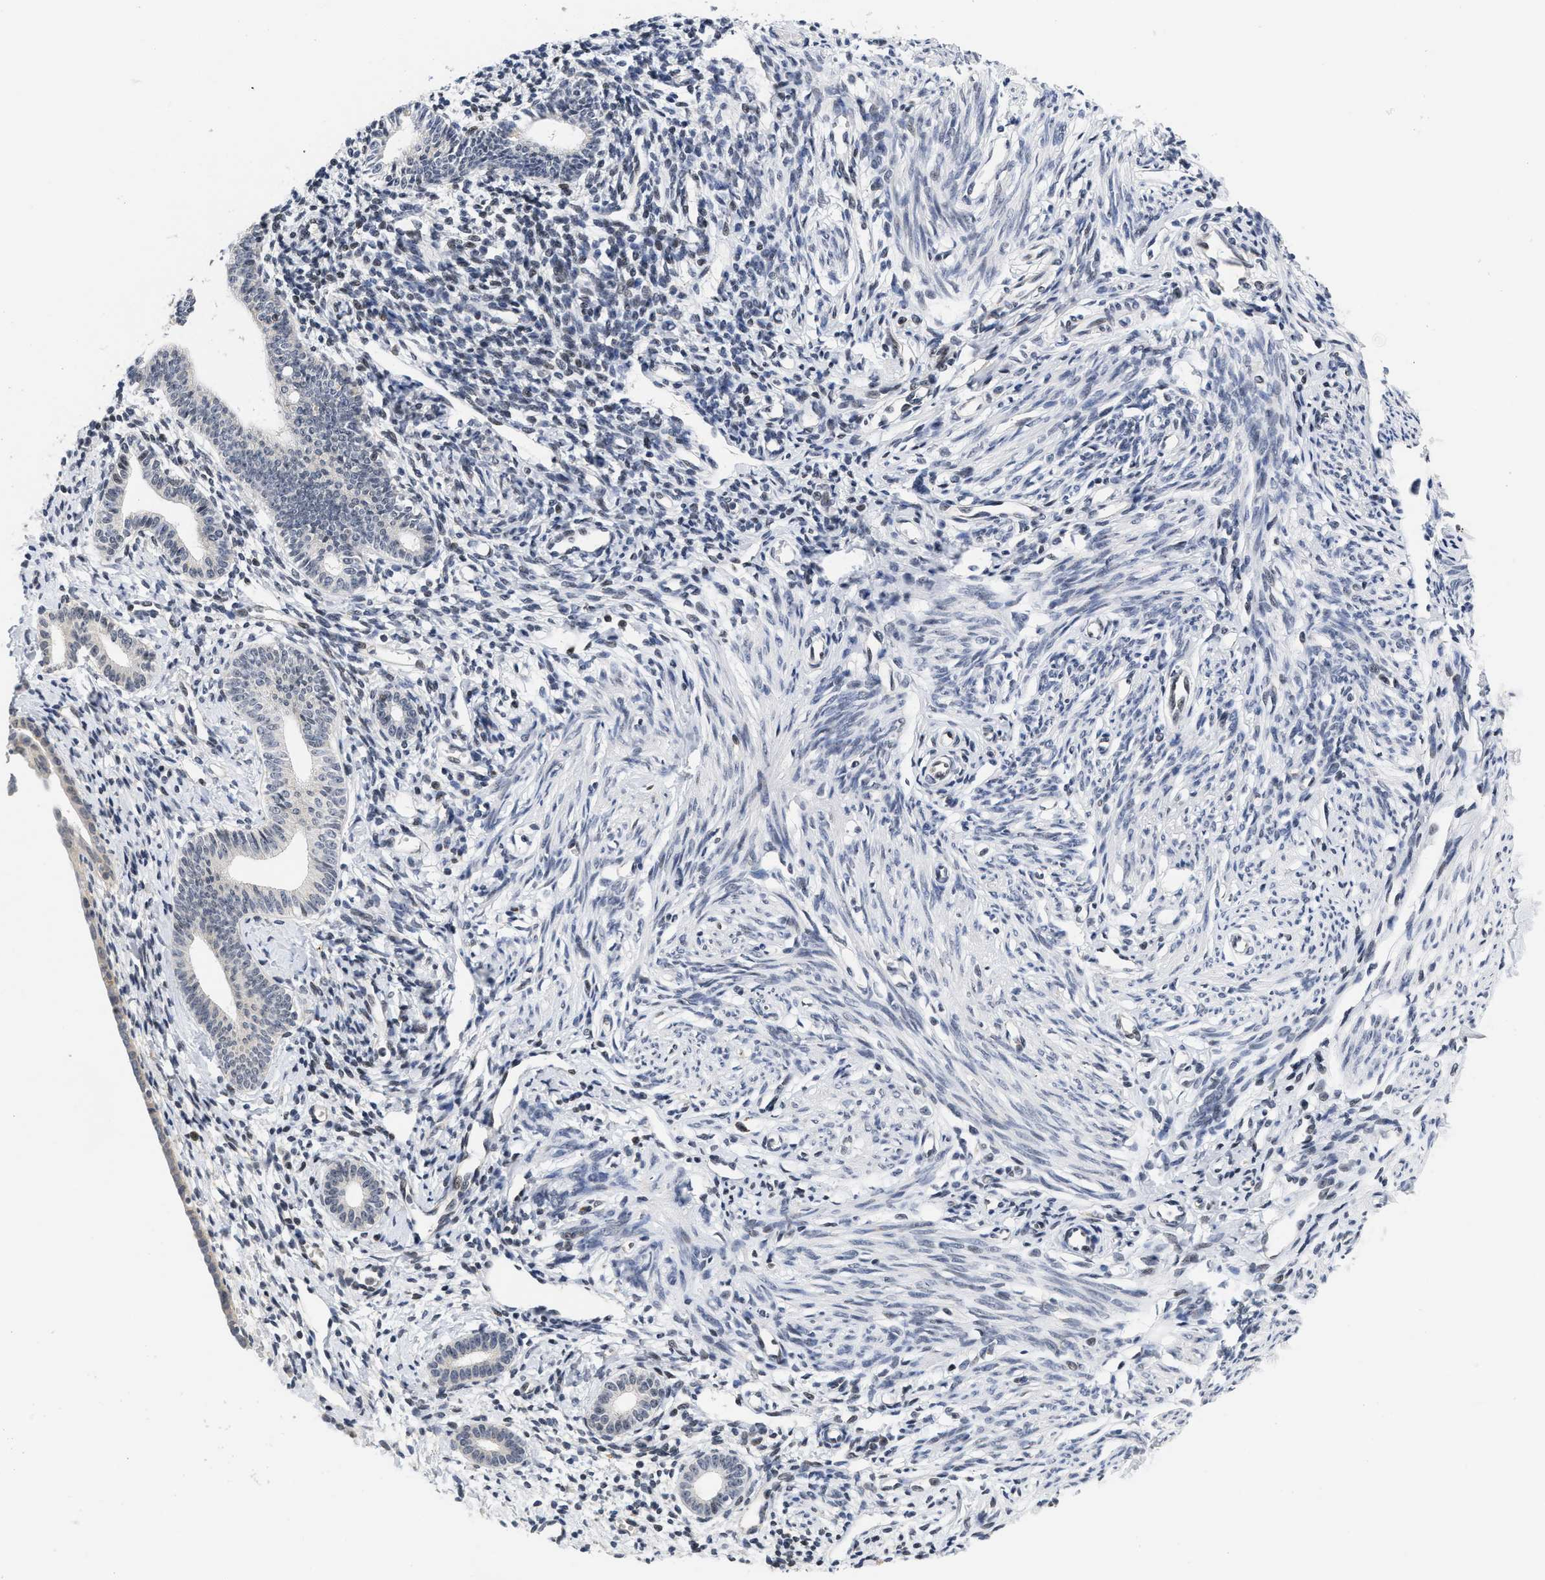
{"staining": {"intensity": "weak", "quantity": "<25%", "location": "cytoplasmic/membranous"}, "tissue": "endometrium", "cell_type": "Cells in endometrial stroma", "image_type": "normal", "snomed": [{"axis": "morphology", "description": "Normal tissue, NOS"}, {"axis": "topography", "description": "Endometrium"}], "caption": "Immunohistochemical staining of benign human endometrium demonstrates no significant positivity in cells in endometrial stroma. Nuclei are stained in blue.", "gene": "HIF1A", "patient": {"sex": "female", "age": 71}}